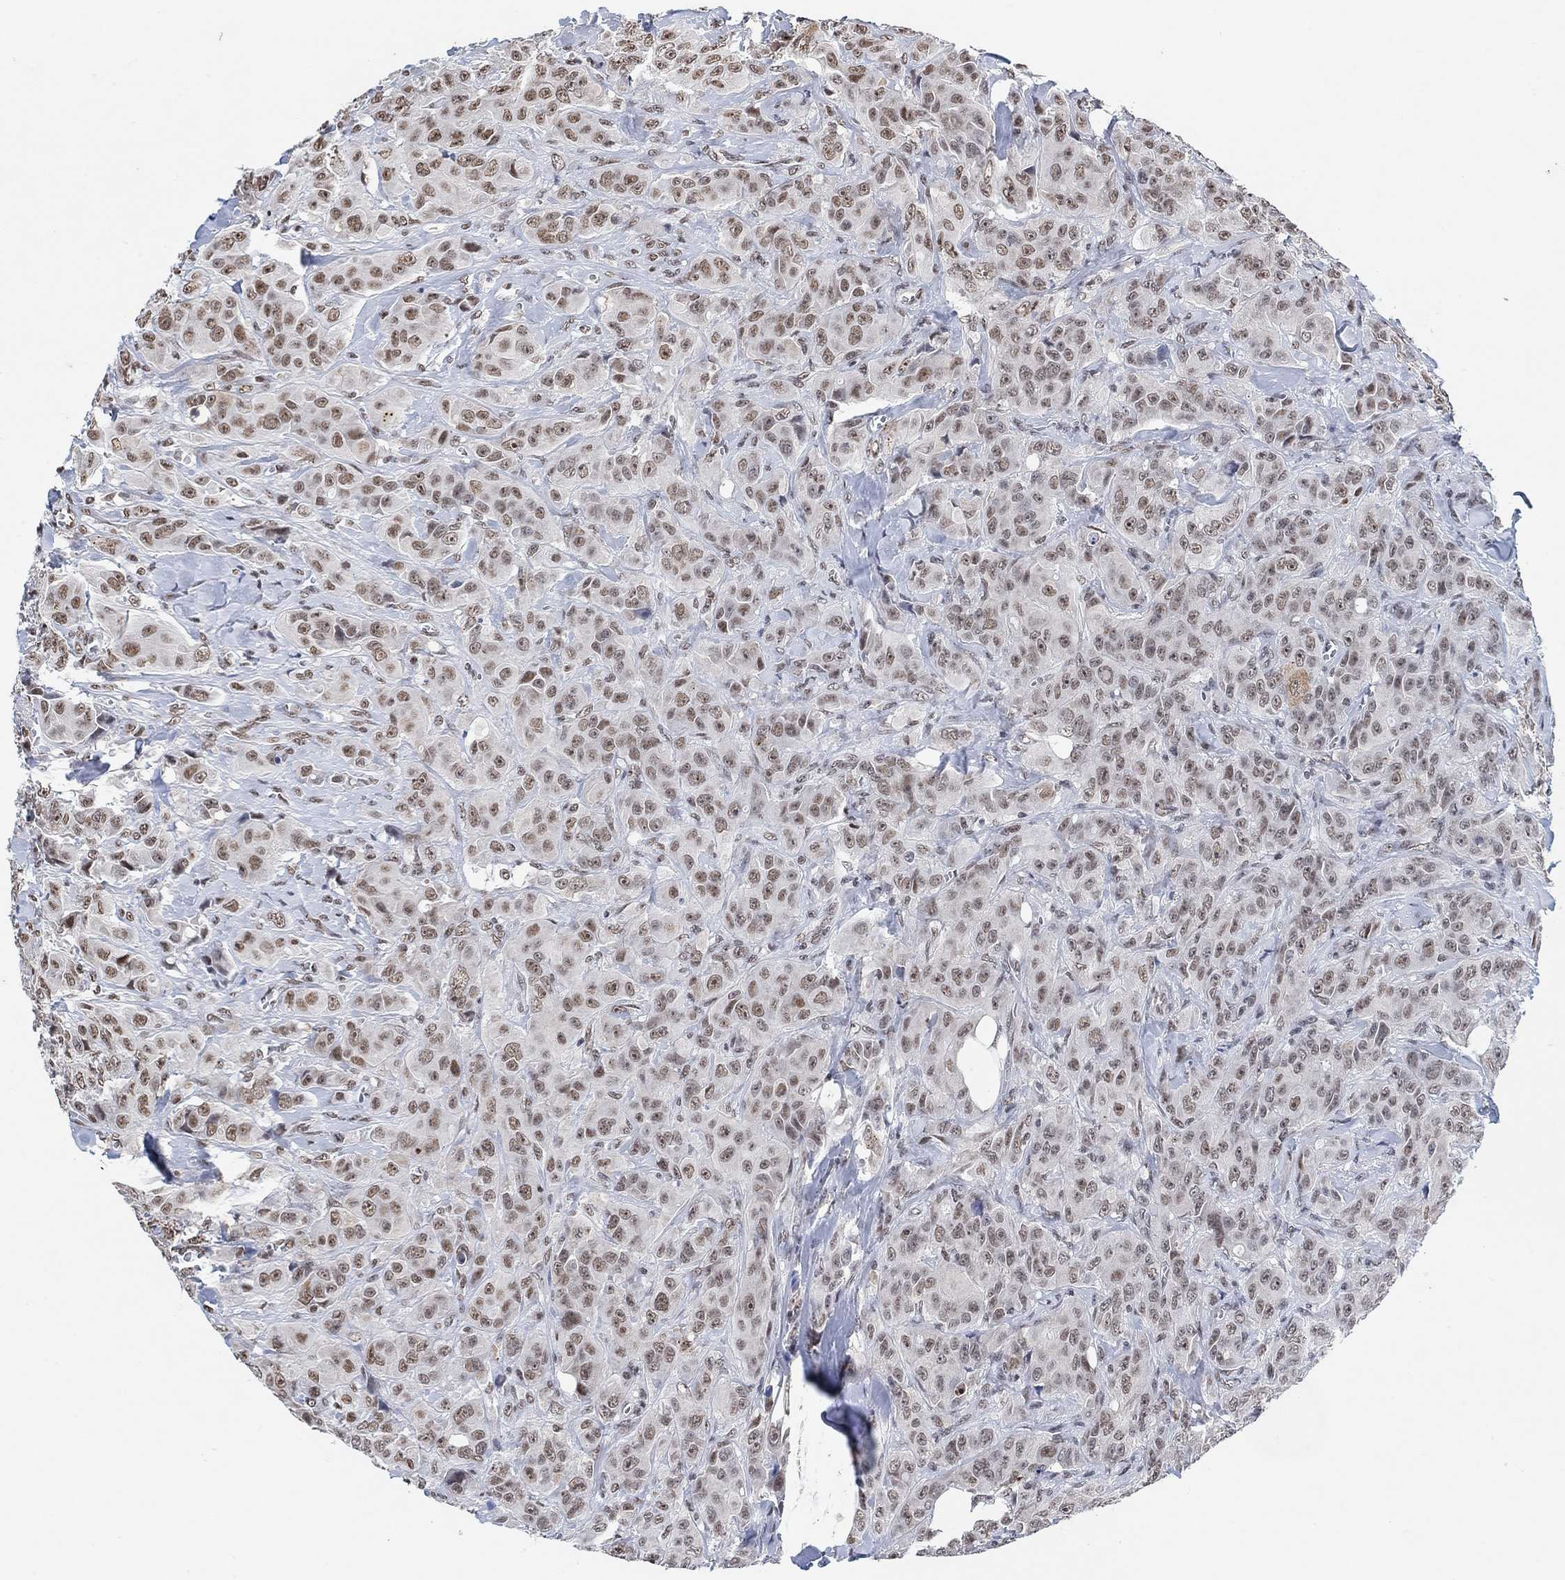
{"staining": {"intensity": "moderate", "quantity": "<25%", "location": "nuclear"}, "tissue": "breast cancer", "cell_type": "Tumor cells", "image_type": "cancer", "snomed": [{"axis": "morphology", "description": "Duct carcinoma"}, {"axis": "topography", "description": "Breast"}], "caption": "Moderate nuclear positivity for a protein is identified in about <25% of tumor cells of breast cancer (intraductal carcinoma) using immunohistochemistry.", "gene": "USP39", "patient": {"sex": "female", "age": 43}}